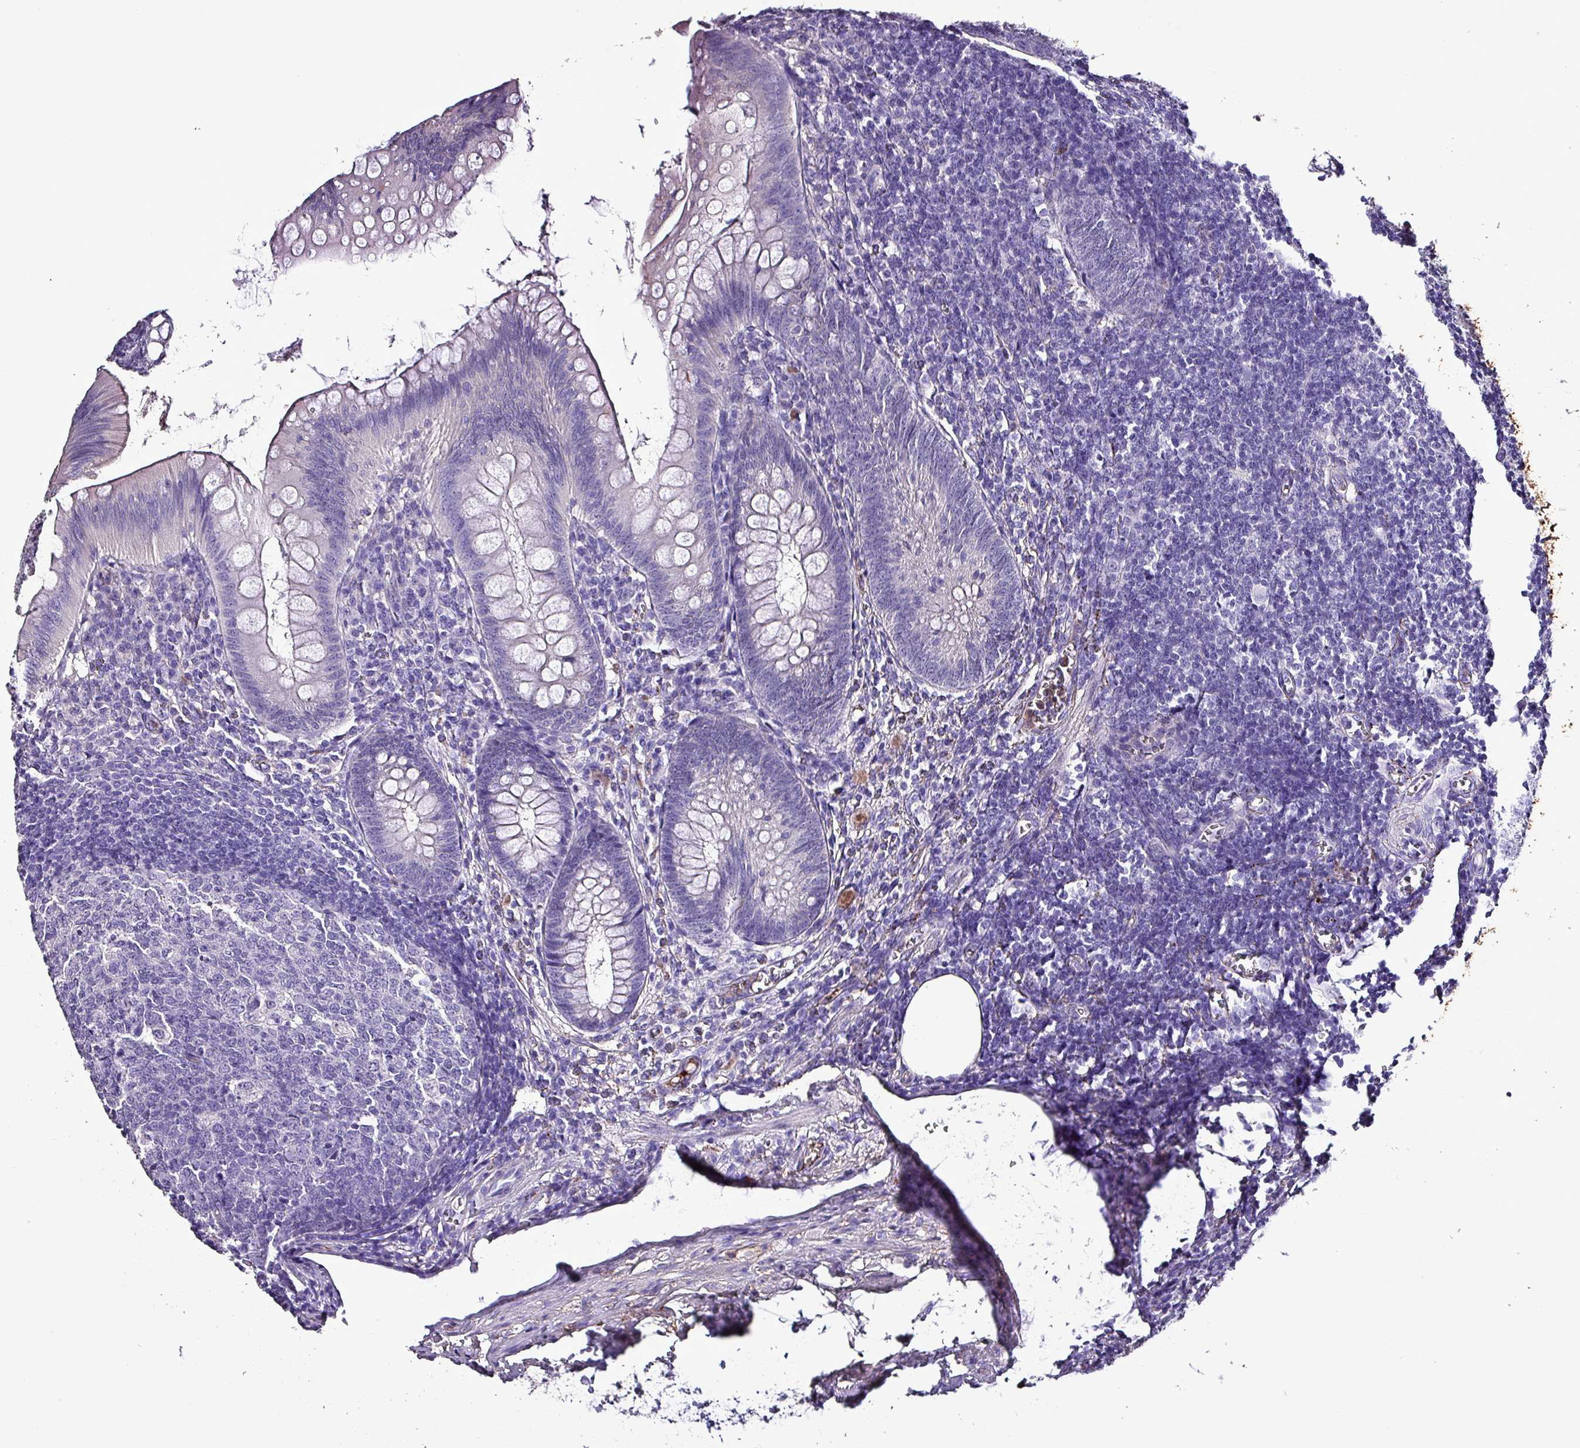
{"staining": {"intensity": "negative", "quantity": "none", "location": "none"}, "tissue": "appendix", "cell_type": "Glandular cells", "image_type": "normal", "snomed": [{"axis": "morphology", "description": "Normal tissue, NOS"}, {"axis": "topography", "description": "Appendix"}], "caption": "DAB (3,3'-diaminobenzidine) immunohistochemical staining of benign appendix displays no significant expression in glandular cells.", "gene": "HPR", "patient": {"sex": "male", "age": 56}}